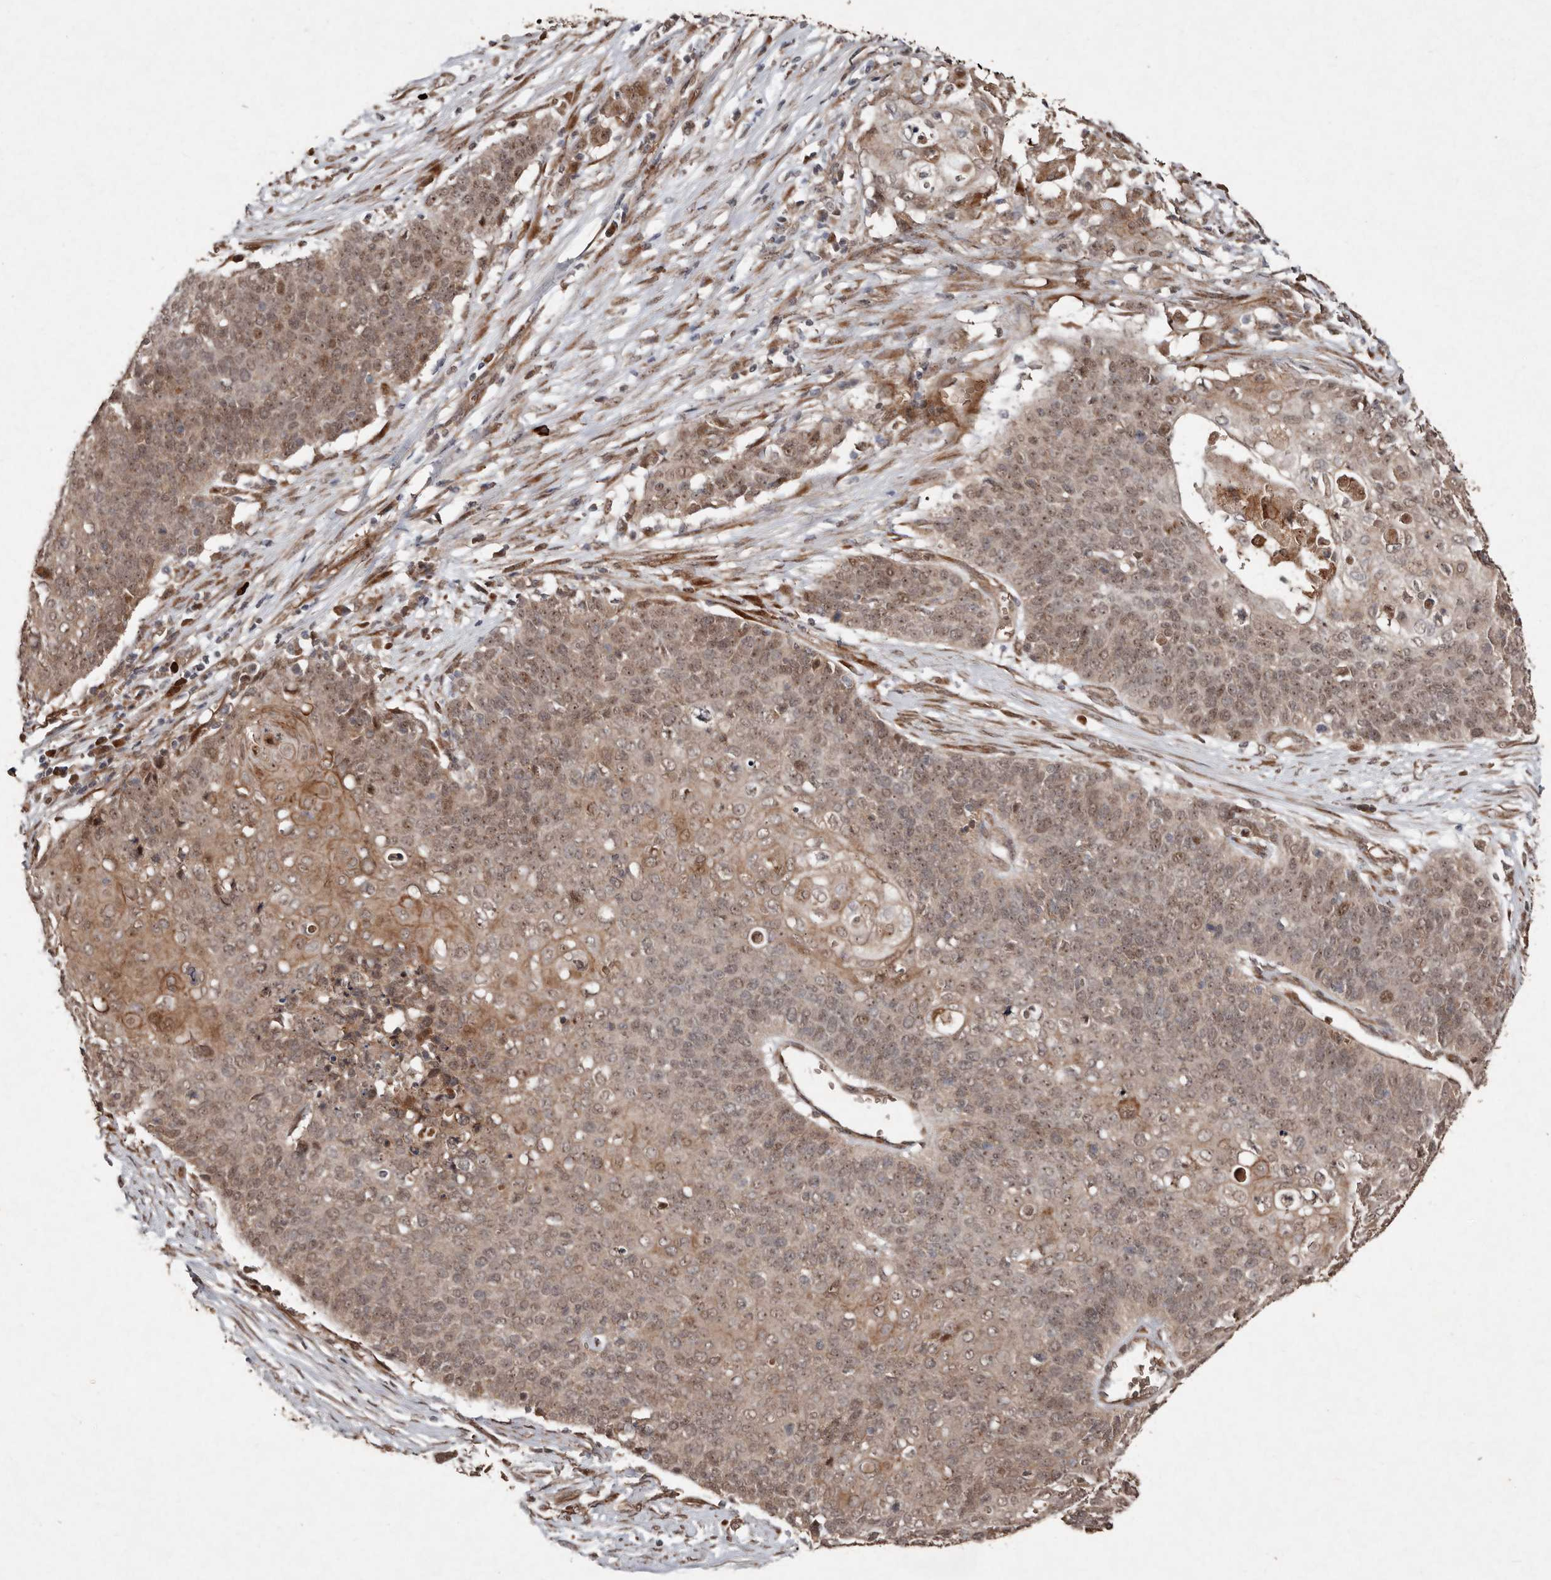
{"staining": {"intensity": "moderate", "quantity": ">75%", "location": "cytoplasmic/membranous,nuclear"}, "tissue": "cervical cancer", "cell_type": "Tumor cells", "image_type": "cancer", "snomed": [{"axis": "morphology", "description": "Squamous cell carcinoma, NOS"}, {"axis": "topography", "description": "Cervix"}], "caption": "Immunohistochemical staining of cervical cancer displays medium levels of moderate cytoplasmic/membranous and nuclear protein positivity in approximately >75% of tumor cells.", "gene": "DIP2C", "patient": {"sex": "female", "age": 39}}